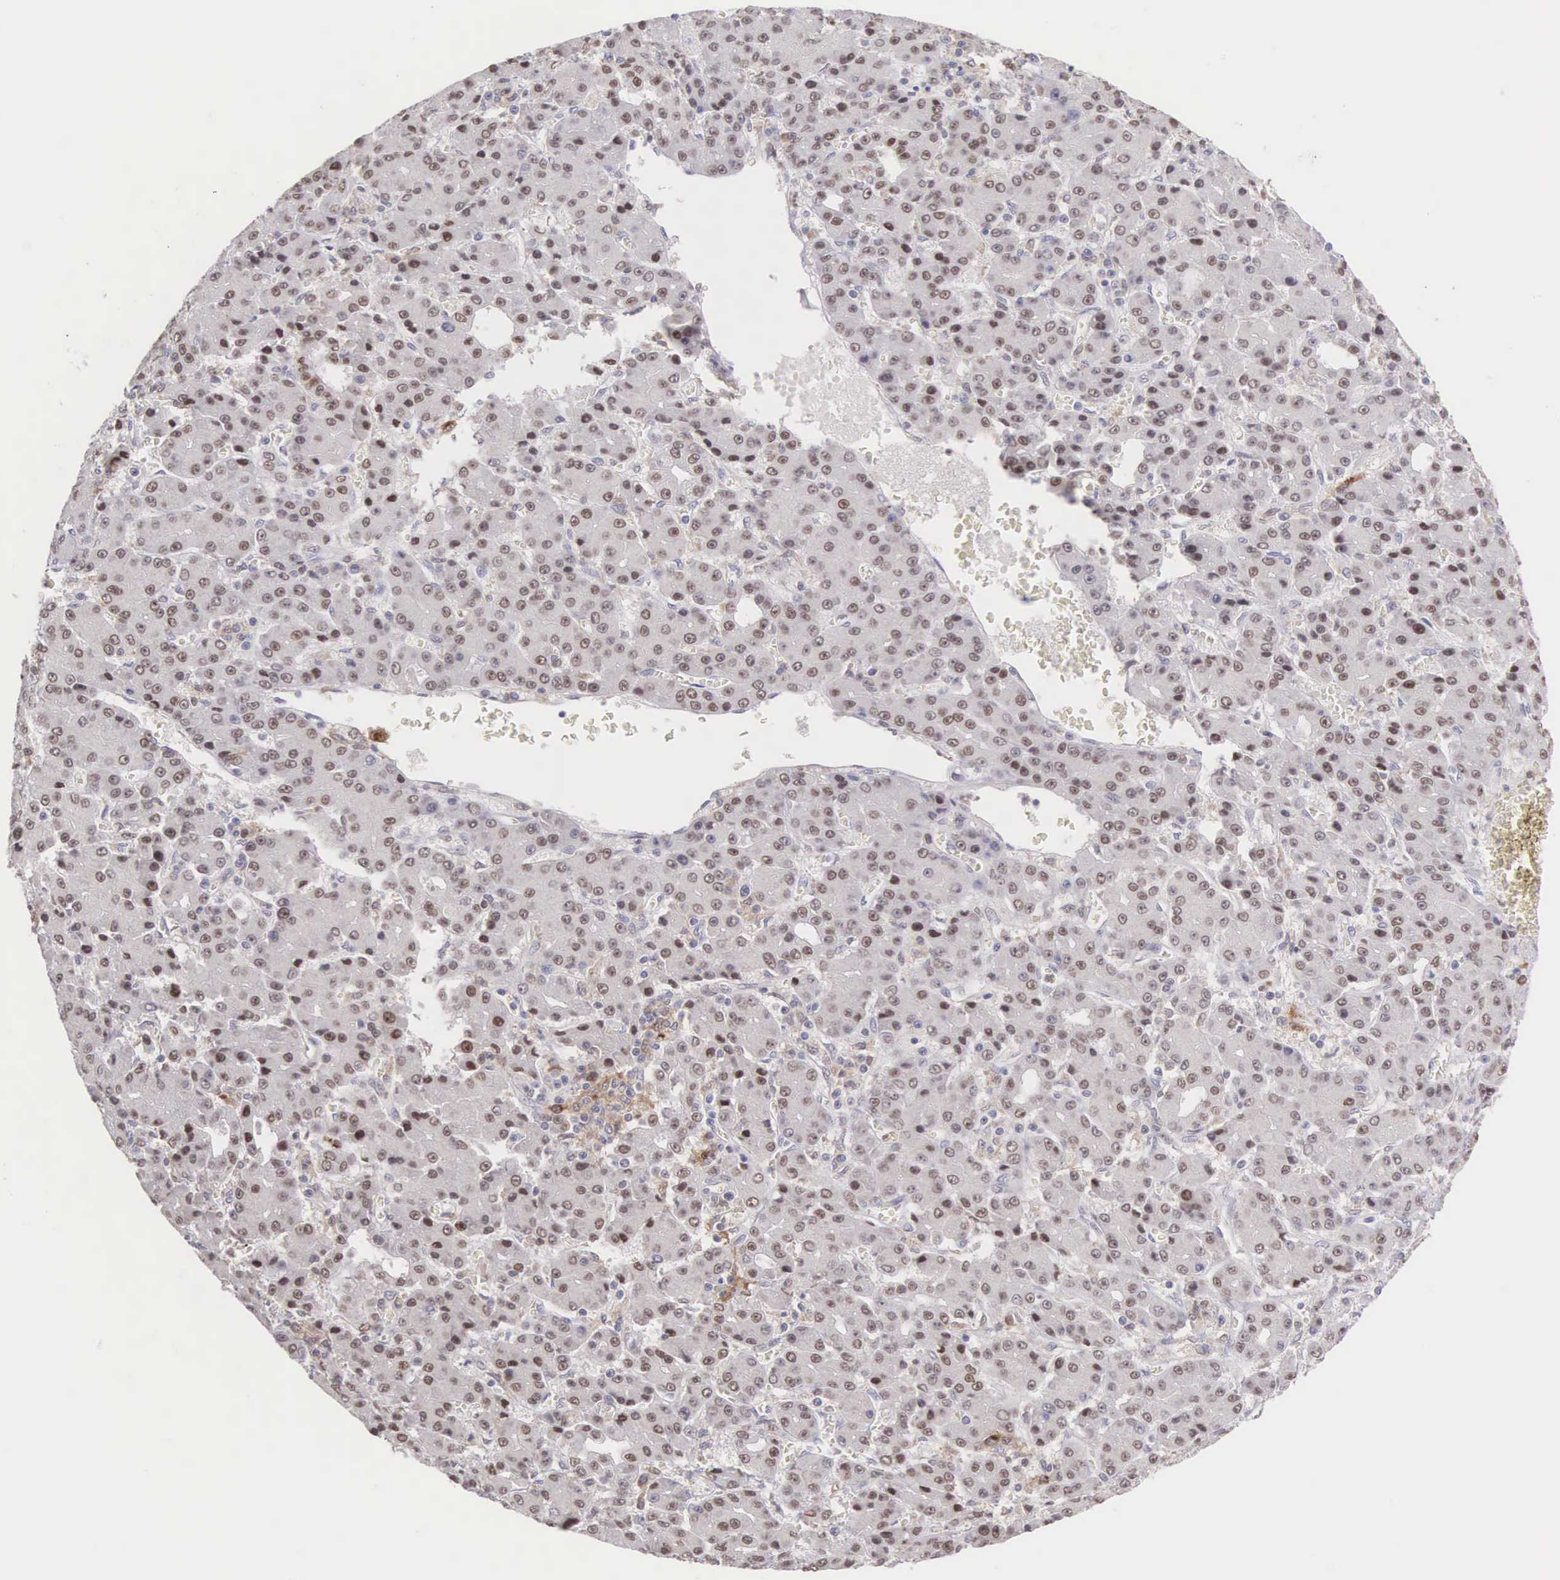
{"staining": {"intensity": "weak", "quantity": "25%-75%", "location": "nuclear"}, "tissue": "liver cancer", "cell_type": "Tumor cells", "image_type": "cancer", "snomed": [{"axis": "morphology", "description": "Carcinoma, Hepatocellular, NOS"}, {"axis": "topography", "description": "Liver"}], "caption": "Human hepatocellular carcinoma (liver) stained with a brown dye reveals weak nuclear positive staining in approximately 25%-75% of tumor cells.", "gene": "GRK3", "patient": {"sex": "male", "age": 69}}